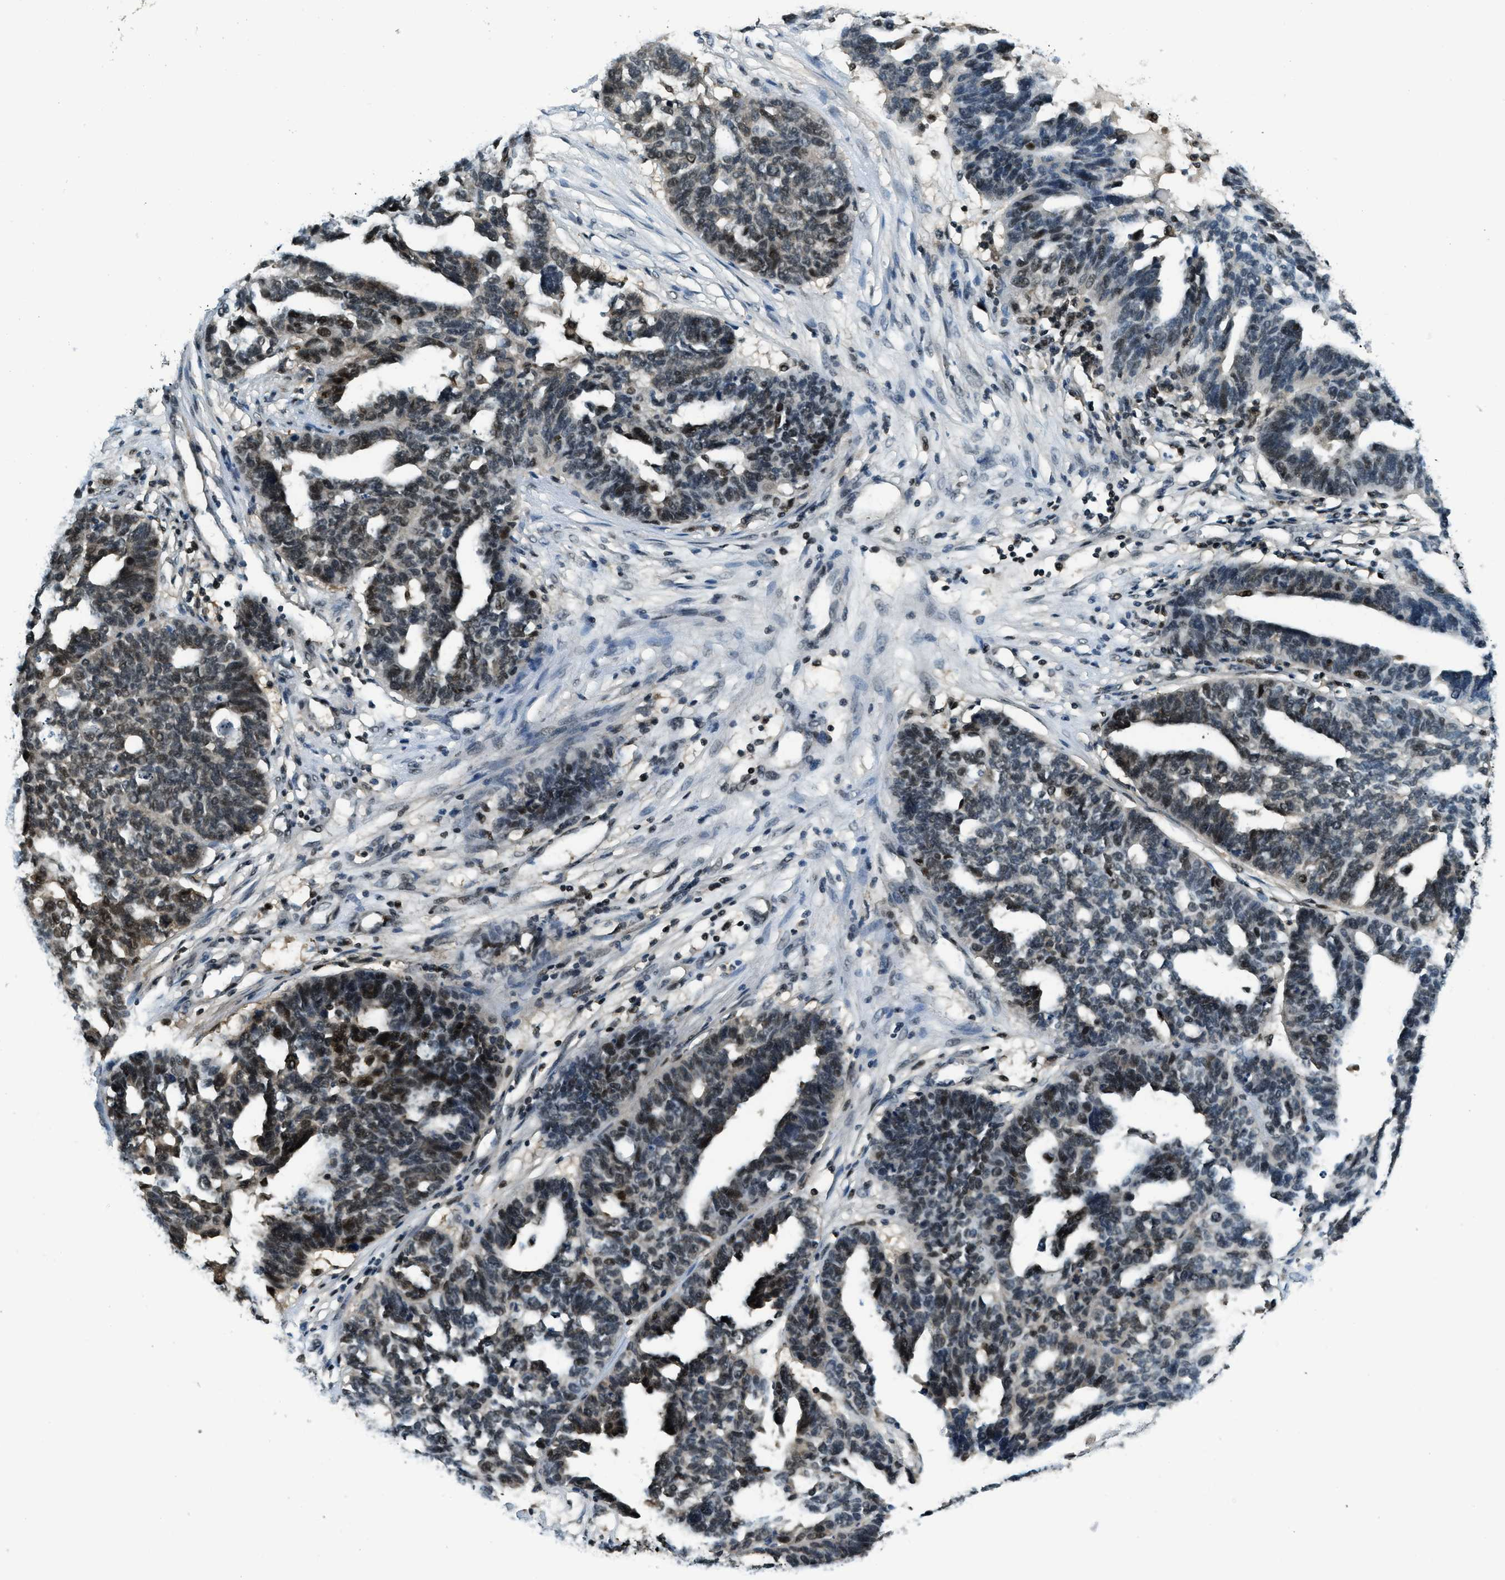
{"staining": {"intensity": "strong", "quantity": "25%-75%", "location": "nuclear"}, "tissue": "ovarian cancer", "cell_type": "Tumor cells", "image_type": "cancer", "snomed": [{"axis": "morphology", "description": "Cystadenocarcinoma, serous, NOS"}, {"axis": "topography", "description": "Ovary"}], "caption": "Protein analysis of ovarian cancer tissue demonstrates strong nuclear staining in about 25%-75% of tumor cells.", "gene": "OGFR", "patient": {"sex": "female", "age": 59}}